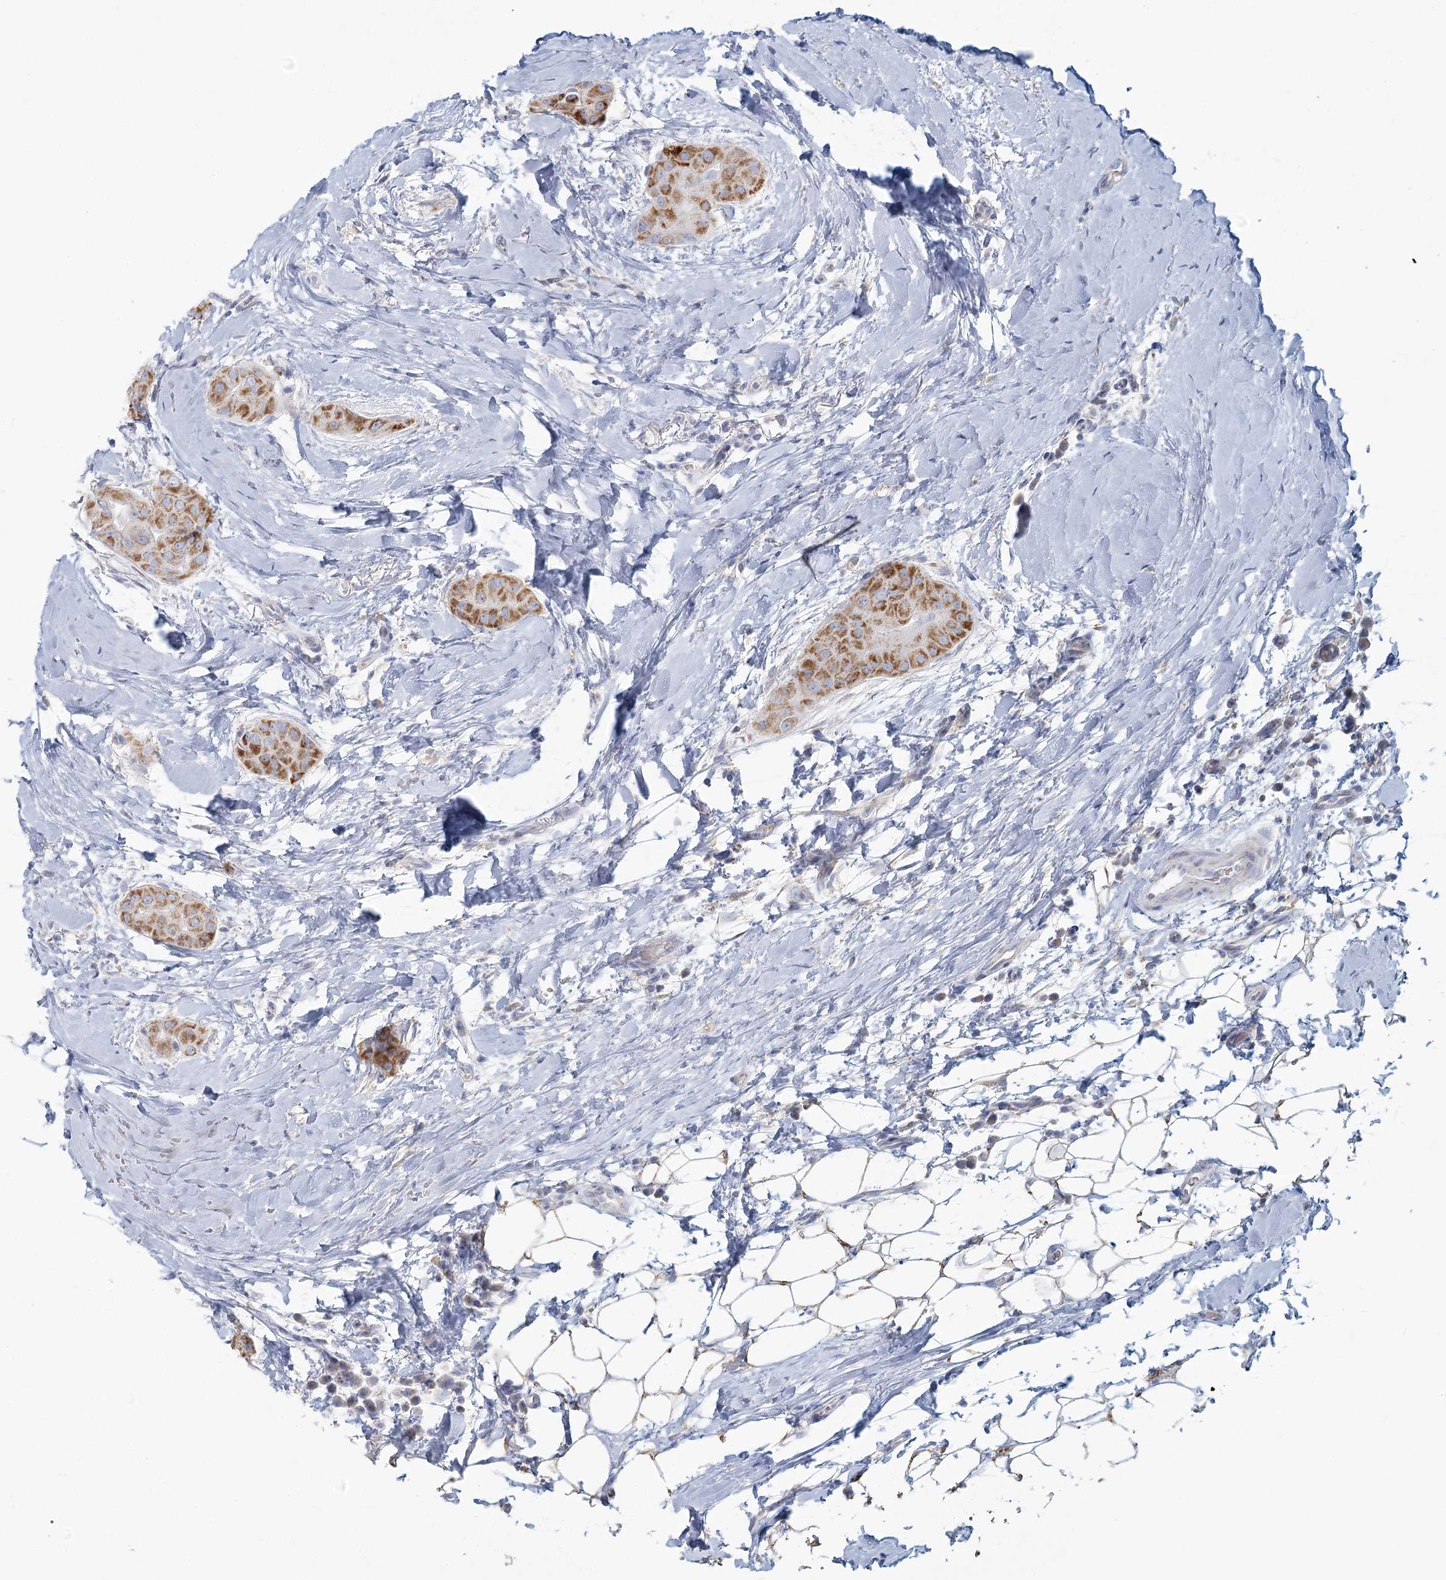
{"staining": {"intensity": "moderate", "quantity": ">75%", "location": "cytoplasmic/membranous"}, "tissue": "thyroid cancer", "cell_type": "Tumor cells", "image_type": "cancer", "snomed": [{"axis": "morphology", "description": "Papillary adenocarcinoma, NOS"}, {"axis": "topography", "description": "Thyroid gland"}], "caption": "Tumor cells reveal medium levels of moderate cytoplasmic/membranous expression in approximately >75% of cells in human thyroid cancer.", "gene": "BPHL", "patient": {"sex": "male", "age": 33}}